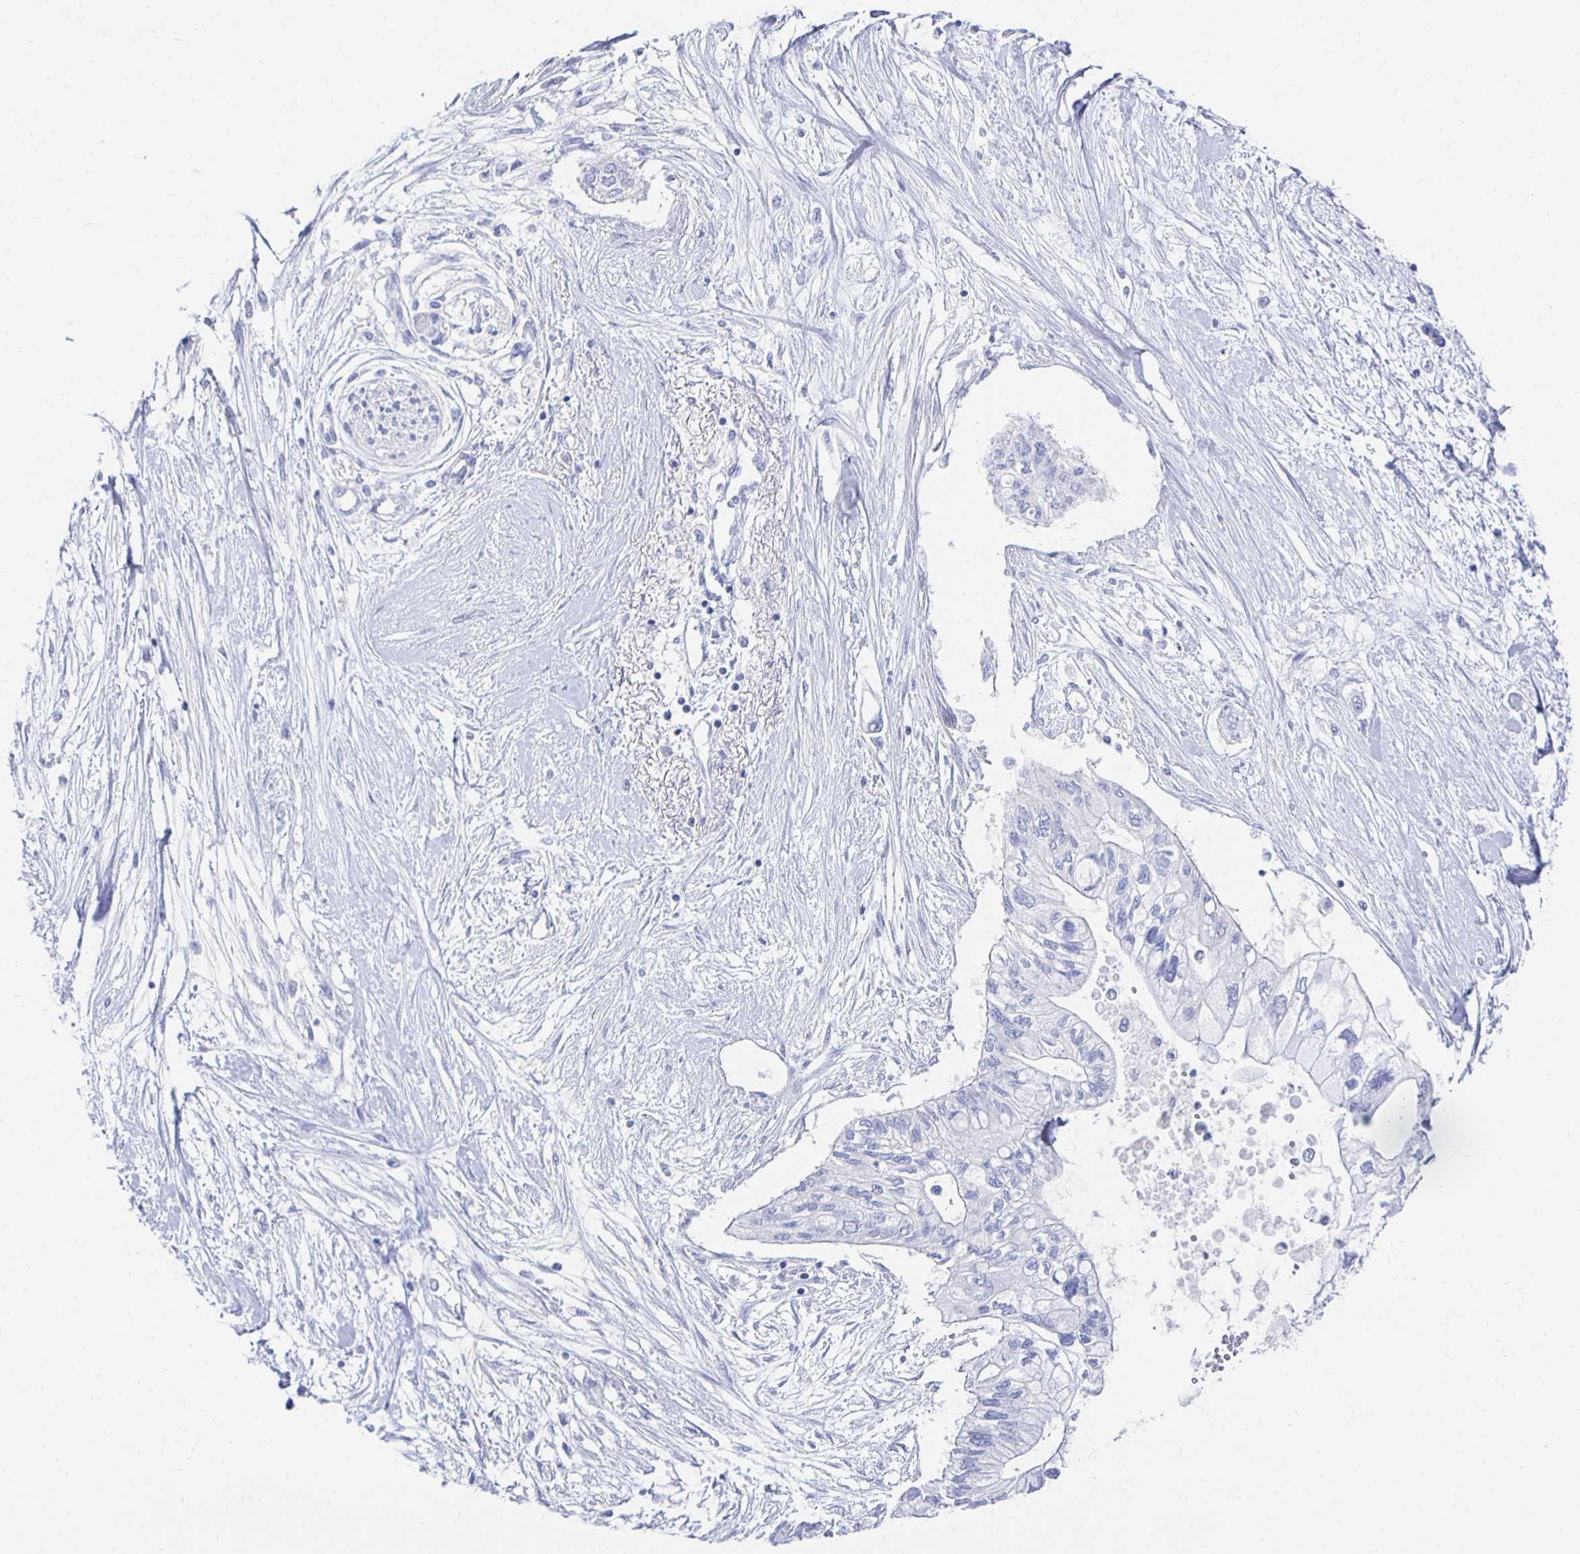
{"staining": {"intensity": "negative", "quantity": "none", "location": "none"}, "tissue": "pancreatic cancer", "cell_type": "Tumor cells", "image_type": "cancer", "snomed": [{"axis": "morphology", "description": "Adenocarcinoma, NOS"}, {"axis": "topography", "description": "Pancreas"}], "caption": "Tumor cells are negative for brown protein staining in adenocarcinoma (pancreatic). The staining was performed using DAB to visualize the protein expression in brown, while the nuclei were stained in blue with hematoxylin (Magnification: 20x).", "gene": "PRDM7", "patient": {"sex": "female", "age": 77}}